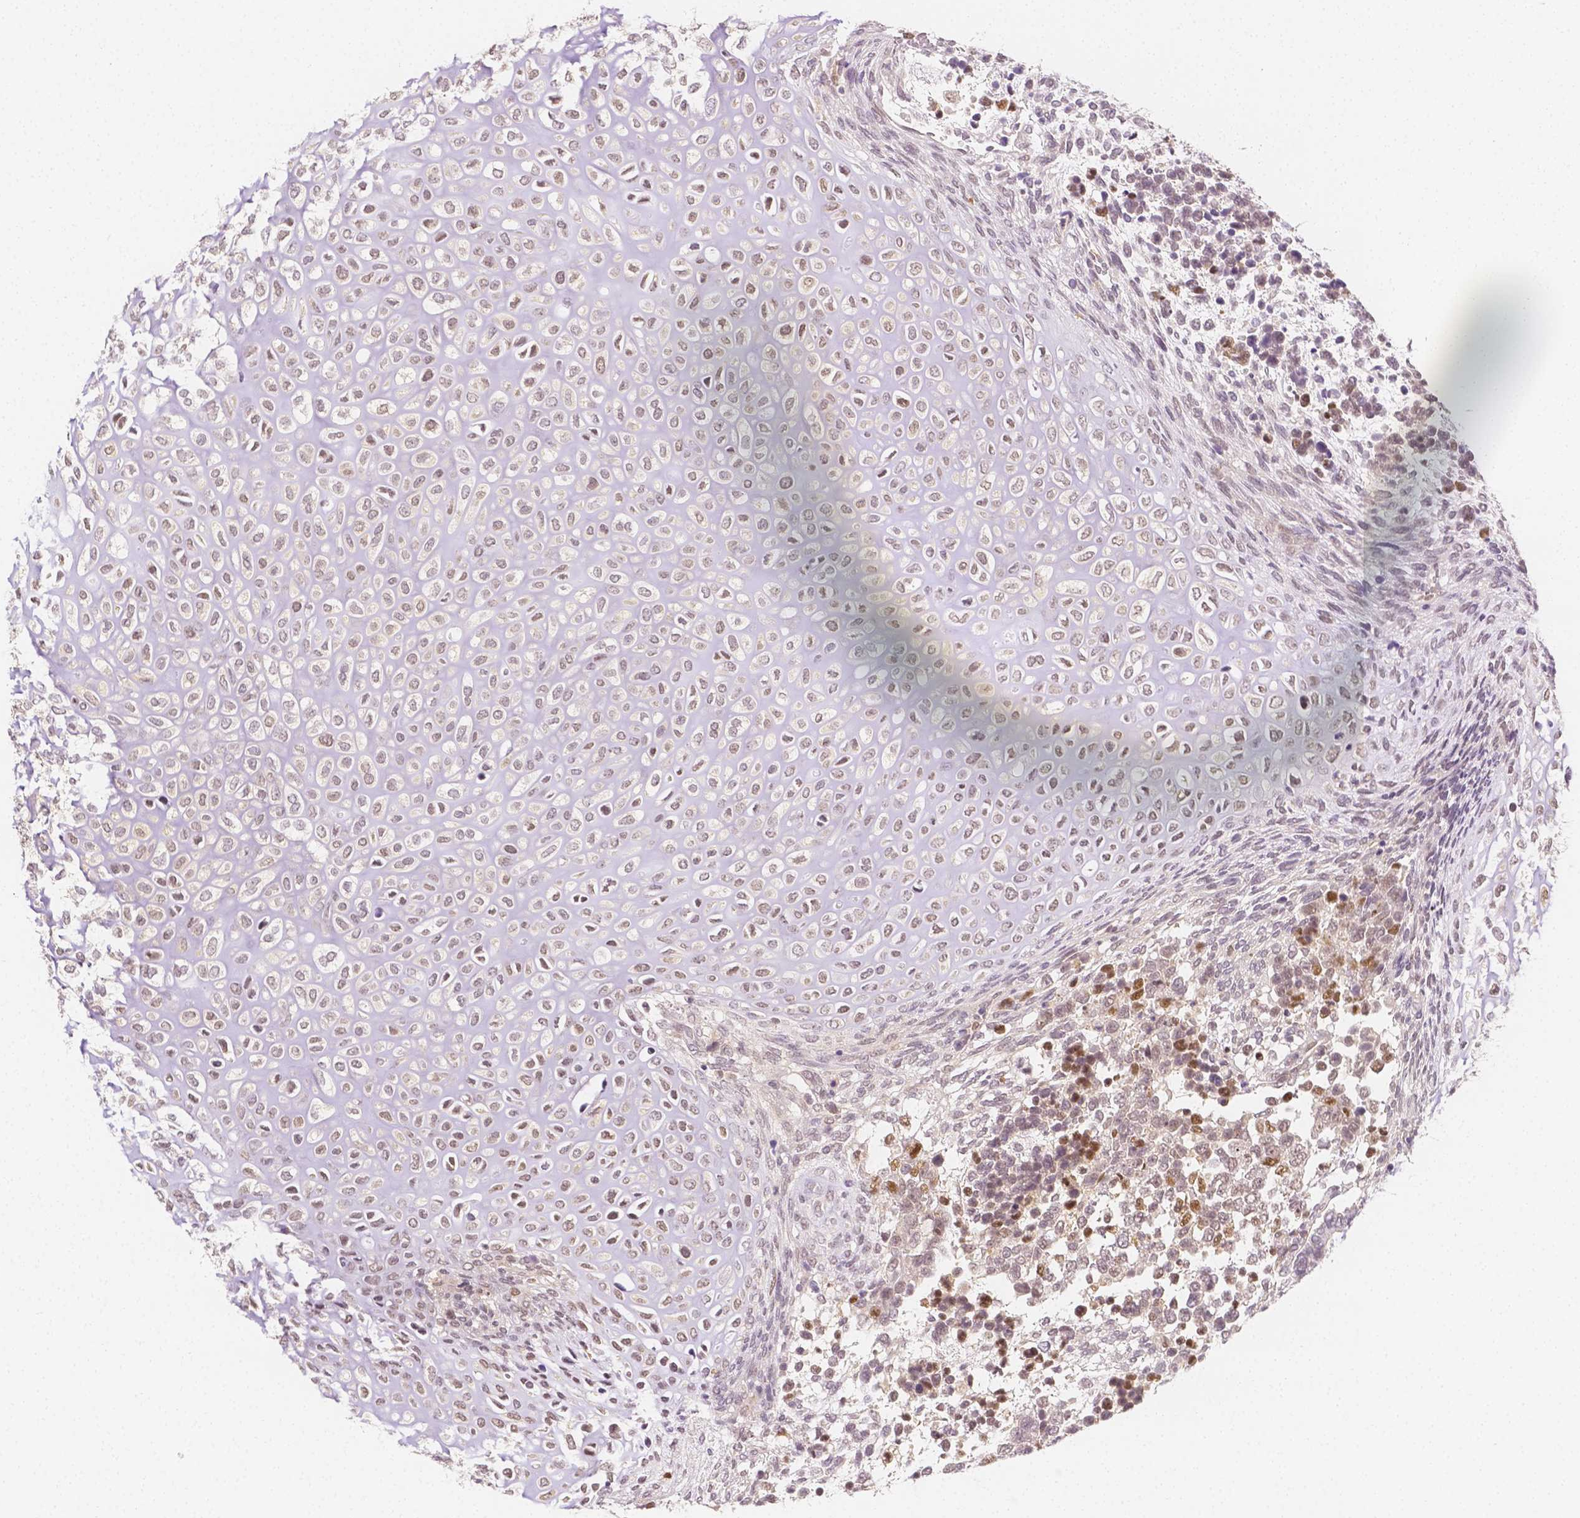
{"staining": {"intensity": "weak", "quantity": ">75%", "location": "nuclear"}, "tissue": "testis cancer", "cell_type": "Tumor cells", "image_type": "cancer", "snomed": [{"axis": "morphology", "description": "Carcinoma, Embryonal, NOS"}, {"axis": "topography", "description": "Testis"}], "caption": "This image exhibits IHC staining of human testis cancer (embryonal carcinoma), with low weak nuclear positivity in approximately >75% of tumor cells.", "gene": "SGTB", "patient": {"sex": "male", "age": 23}}